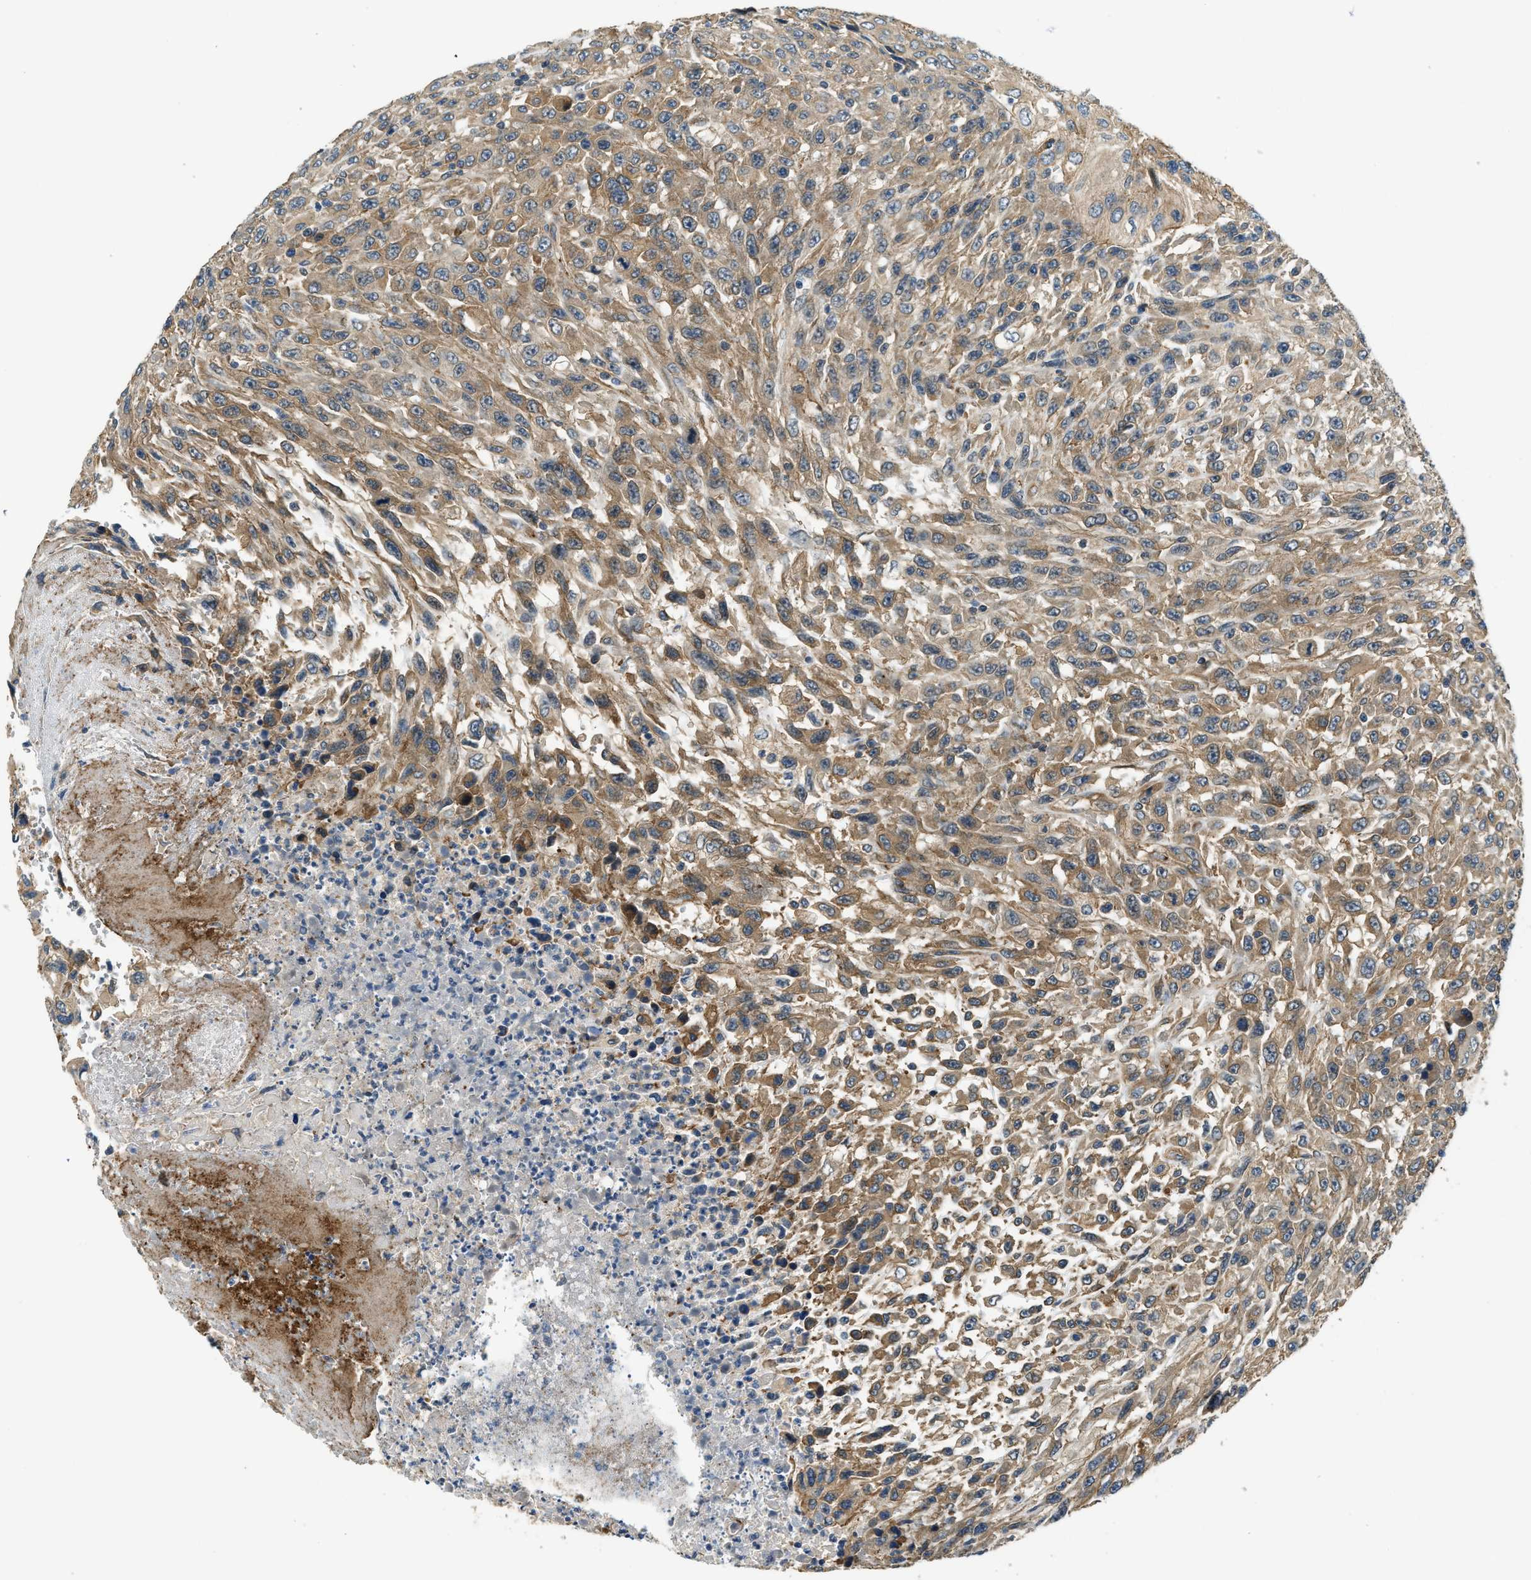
{"staining": {"intensity": "moderate", "quantity": ">75%", "location": "cytoplasmic/membranous"}, "tissue": "urothelial cancer", "cell_type": "Tumor cells", "image_type": "cancer", "snomed": [{"axis": "morphology", "description": "Urothelial carcinoma, High grade"}, {"axis": "topography", "description": "Urinary bladder"}], "caption": "Tumor cells demonstrate medium levels of moderate cytoplasmic/membranous staining in about >75% of cells in human urothelial cancer.", "gene": "CGN", "patient": {"sex": "male", "age": 66}}